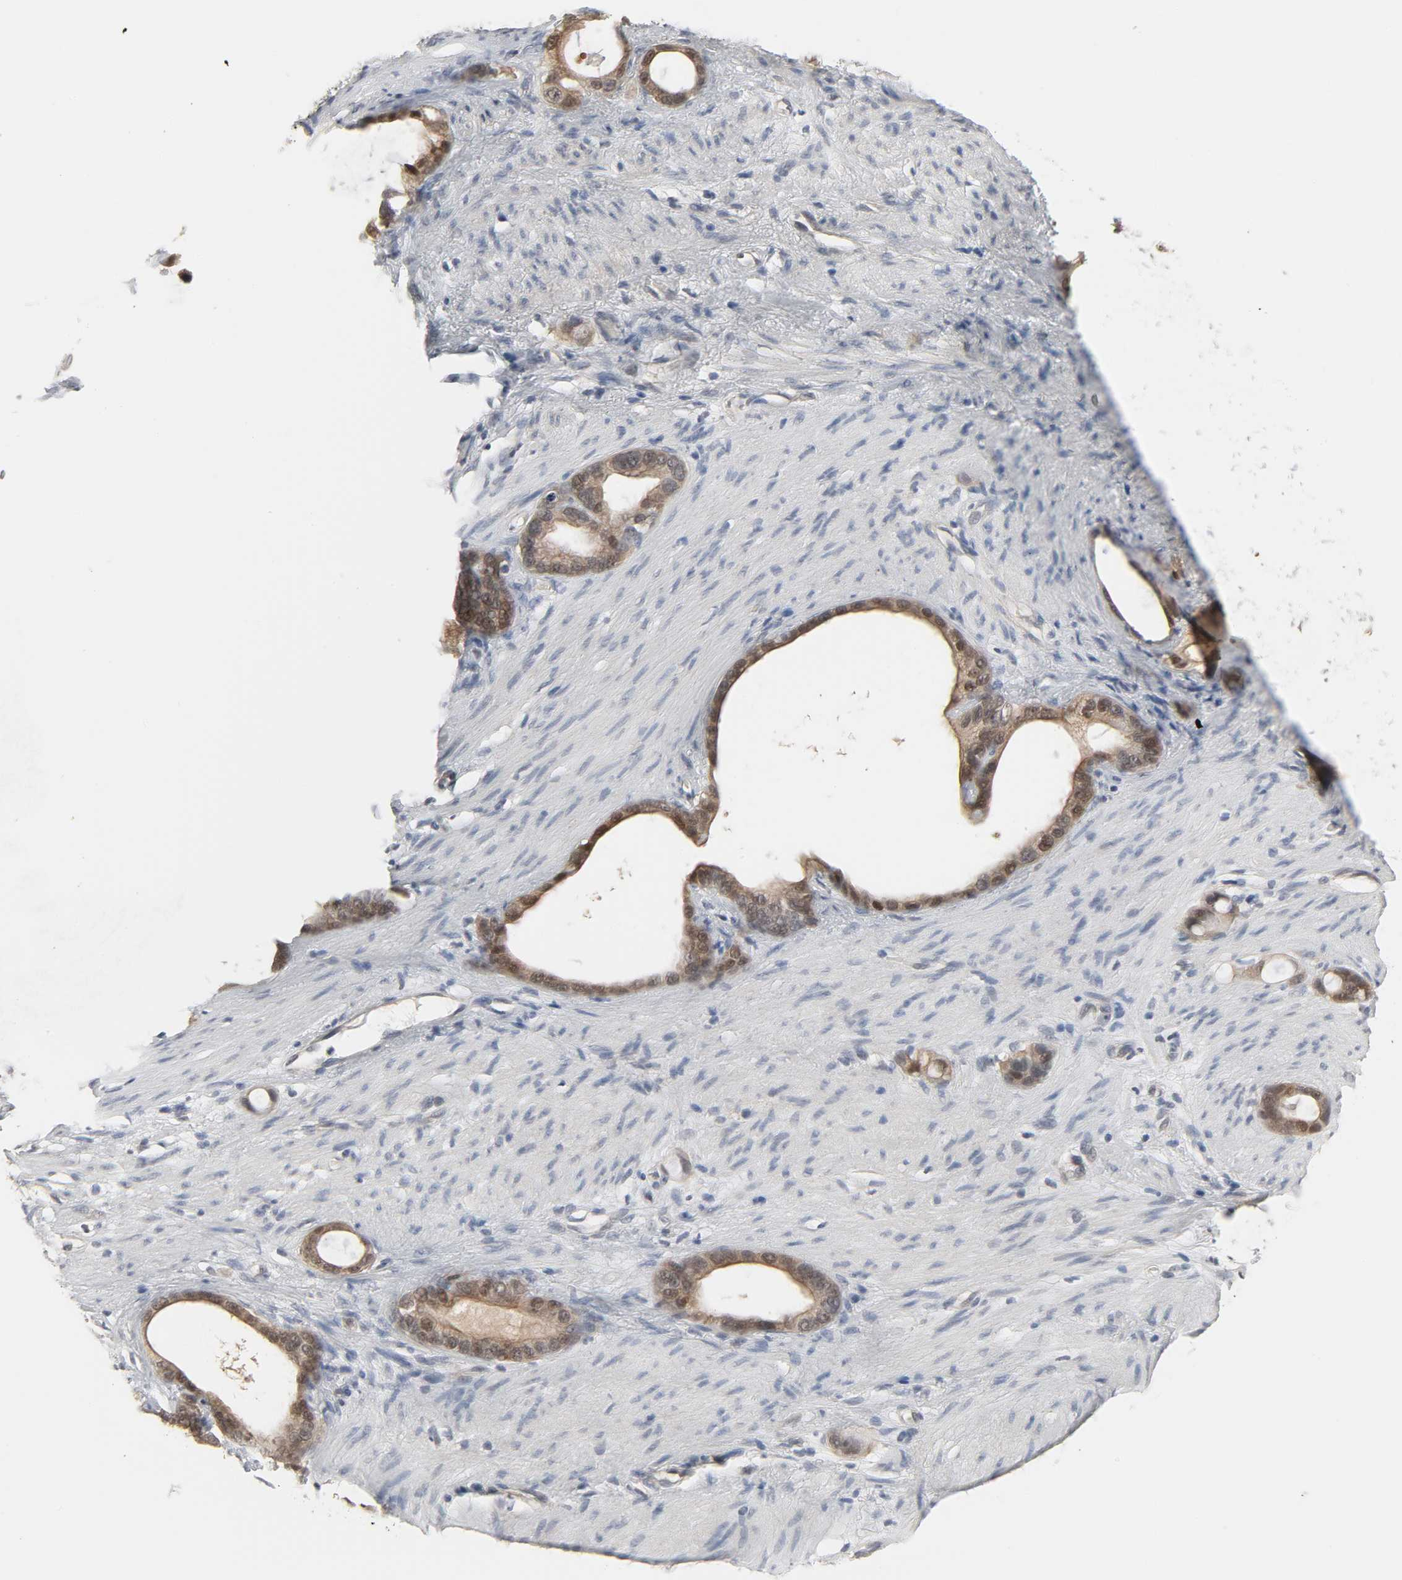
{"staining": {"intensity": "moderate", "quantity": ">75%", "location": "cytoplasmic/membranous"}, "tissue": "stomach cancer", "cell_type": "Tumor cells", "image_type": "cancer", "snomed": [{"axis": "morphology", "description": "Adenocarcinoma, NOS"}, {"axis": "topography", "description": "Stomach"}], "caption": "Moderate cytoplasmic/membranous positivity is appreciated in approximately >75% of tumor cells in stomach adenocarcinoma. The staining was performed using DAB (3,3'-diaminobenzidine) to visualize the protein expression in brown, while the nuclei were stained in blue with hematoxylin (Magnification: 20x).", "gene": "ACSS2", "patient": {"sex": "female", "age": 75}}